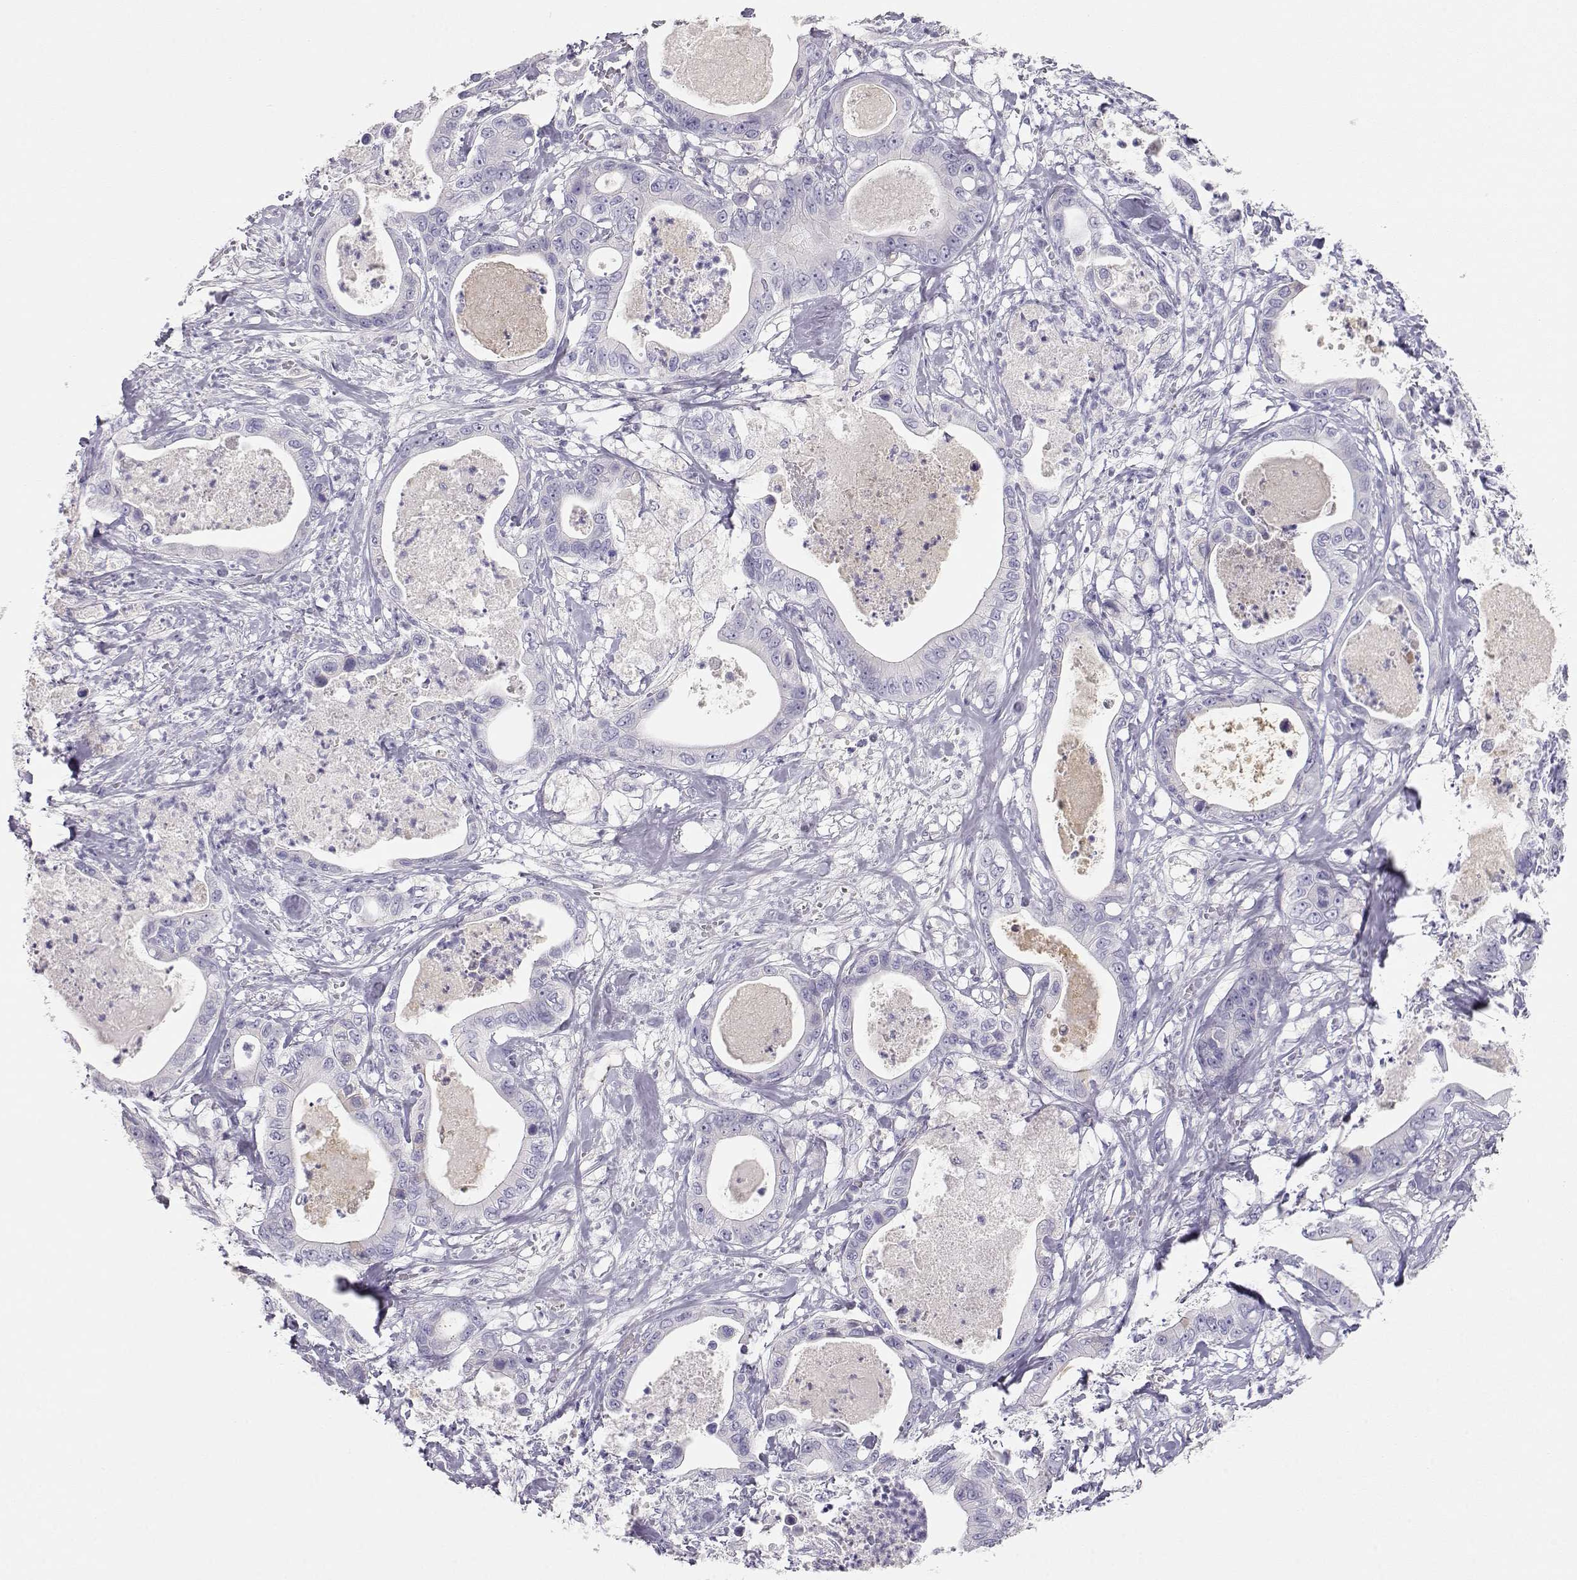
{"staining": {"intensity": "negative", "quantity": "none", "location": "none"}, "tissue": "pancreatic cancer", "cell_type": "Tumor cells", "image_type": "cancer", "snomed": [{"axis": "morphology", "description": "Adenocarcinoma, NOS"}, {"axis": "topography", "description": "Pancreas"}], "caption": "The micrograph reveals no significant positivity in tumor cells of pancreatic cancer.", "gene": "GPR174", "patient": {"sex": "male", "age": 71}}